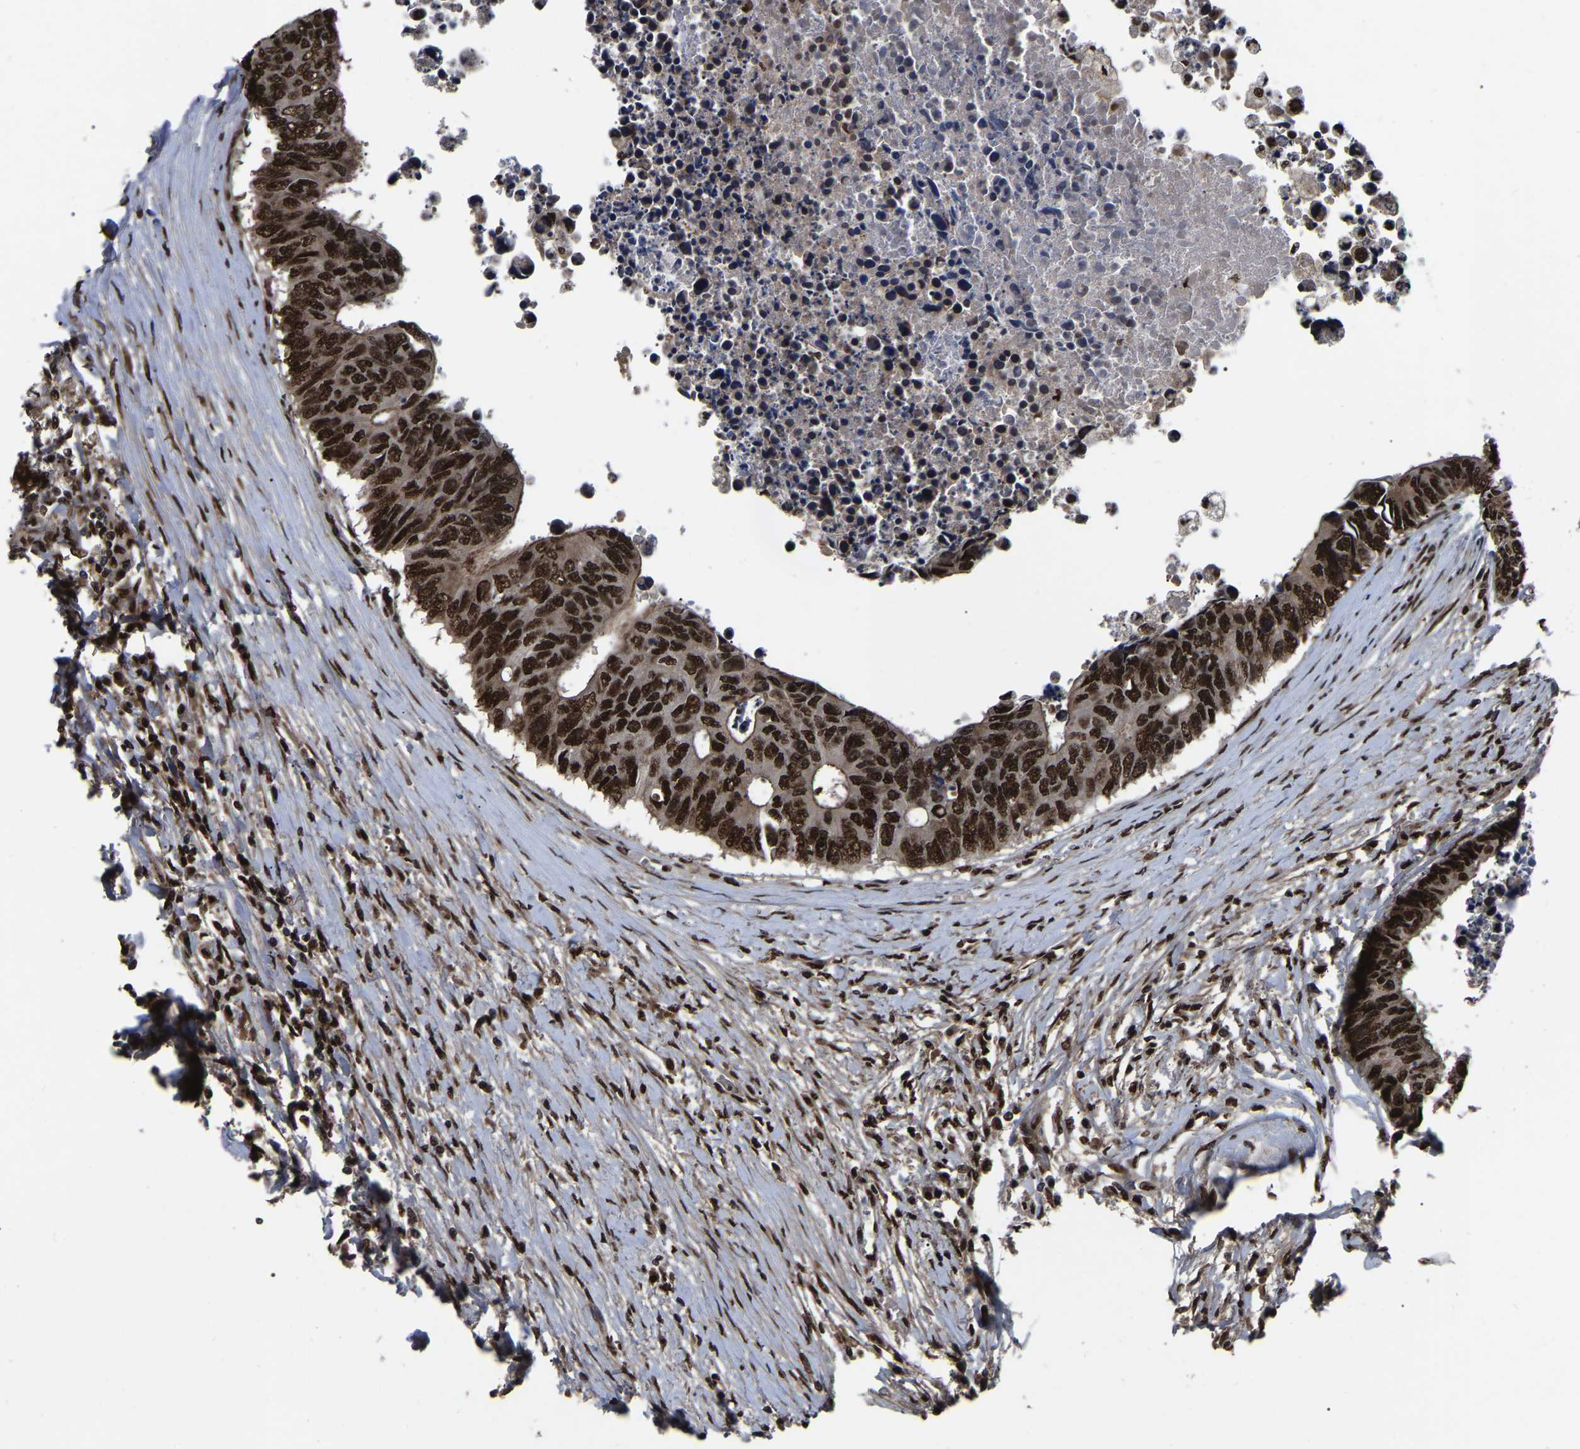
{"staining": {"intensity": "strong", "quantity": ">75%", "location": "nuclear"}, "tissue": "colorectal cancer", "cell_type": "Tumor cells", "image_type": "cancer", "snomed": [{"axis": "morphology", "description": "Adenocarcinoma, NOS"}, {"axis": "topography", "description": "Rectum"}], "caption": "Human adenocarcinoma (colorectal) stained with a brown dye exhibits strong nuclear positive expression in about >75% of tumor cells.", "gene": "TRIM35", "patient": {"sex": "male", "age": 84}}